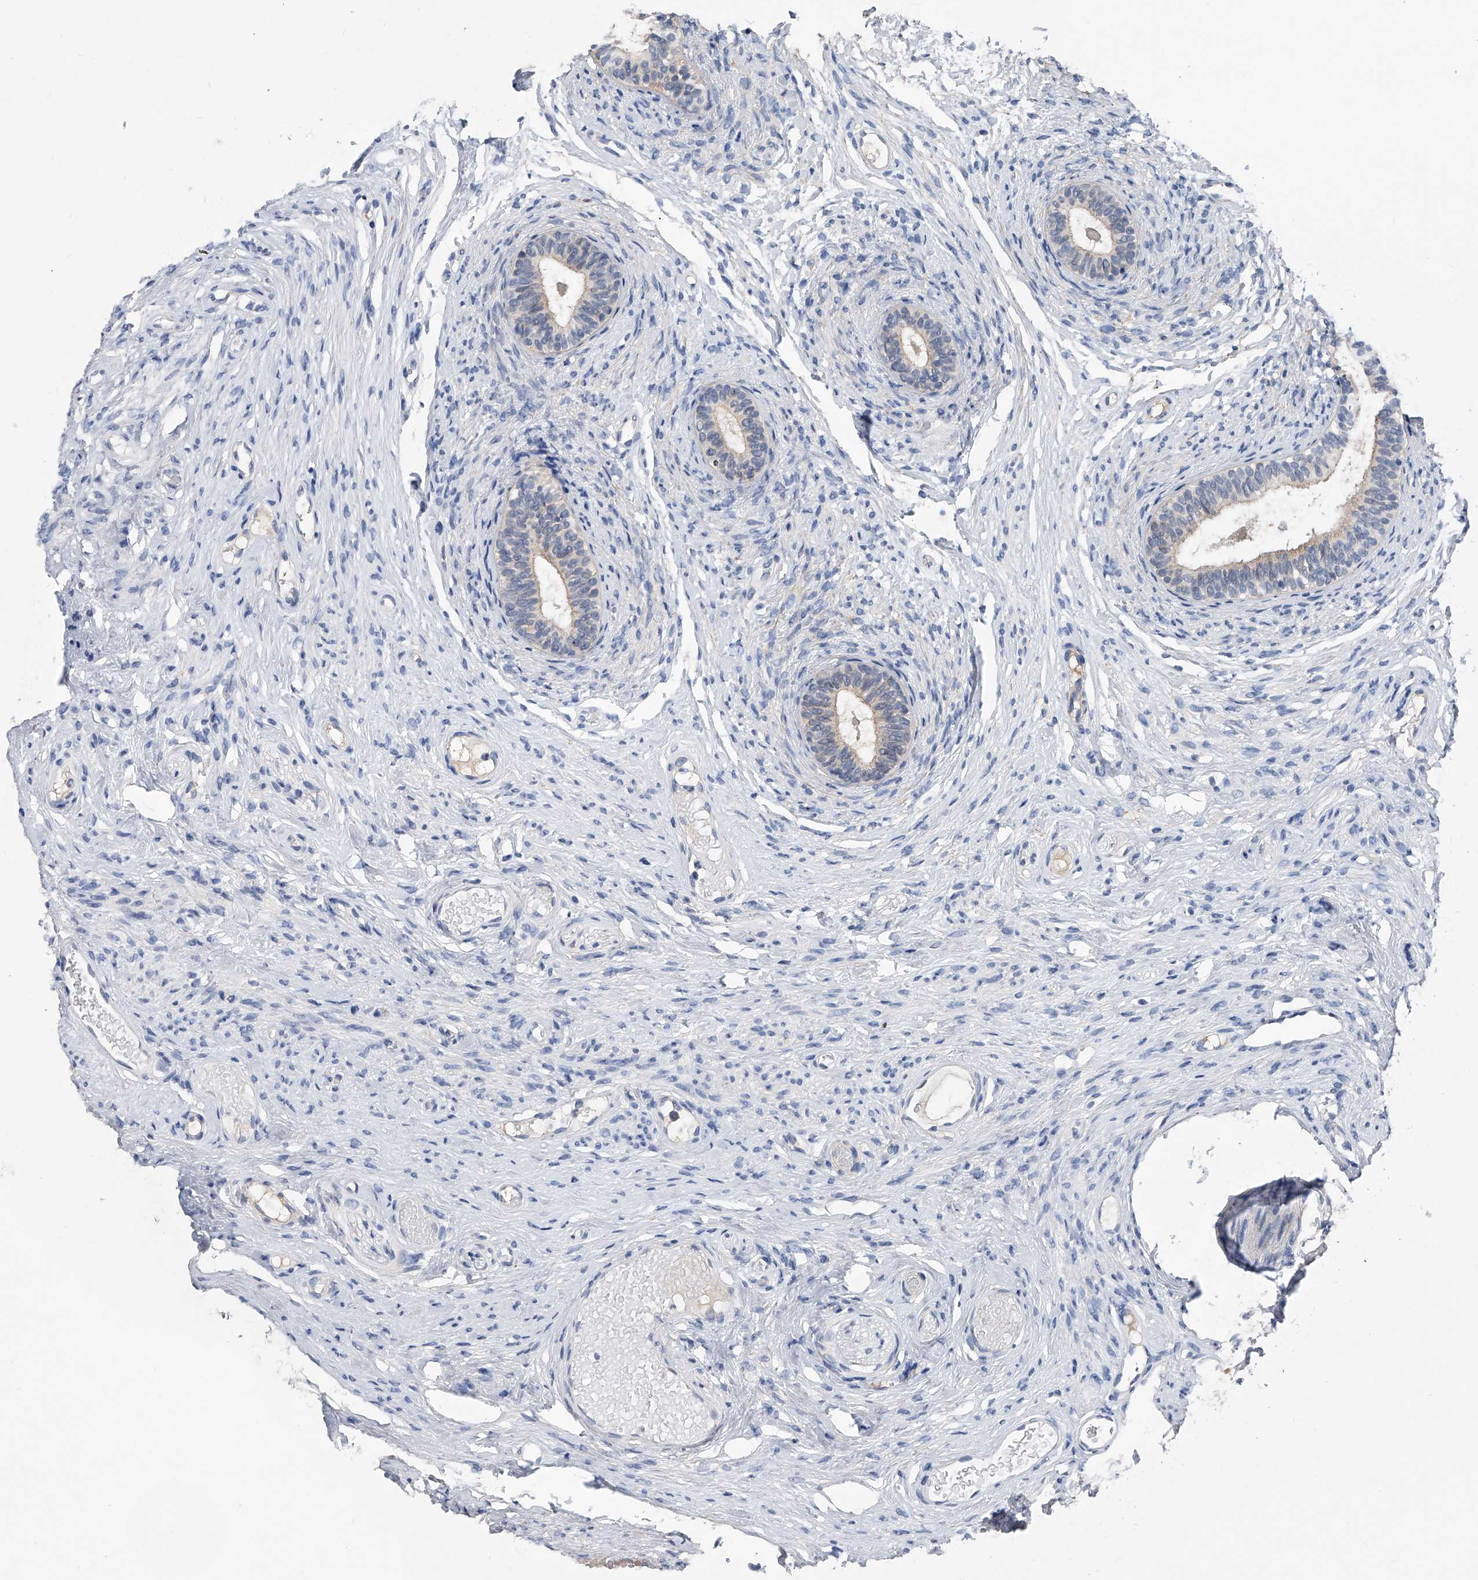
{"staining": {"intensity": "negative", "quantity": "none", "location": "none"}, "tissue": "epididymis", "cell_type": "Glandular cells", "image_type": "normal", "snomed": [{"axis": "morphology", "description": "Normal tissue, NOS"}, {"axis": "topography", "description": "Epididymis"}], "caption": "IHC micrograph of normal human epididymis stained for a protein (brown), which demonstrates no positivity in glandular cells. (Stains: DAB immunohistochemistry (IHC) with hematoxylin counter stain, Microscopy: brightfield microscopy at high magnification).", "gene": "PGM3", "patient": {"sex": "male", "age": 9}}